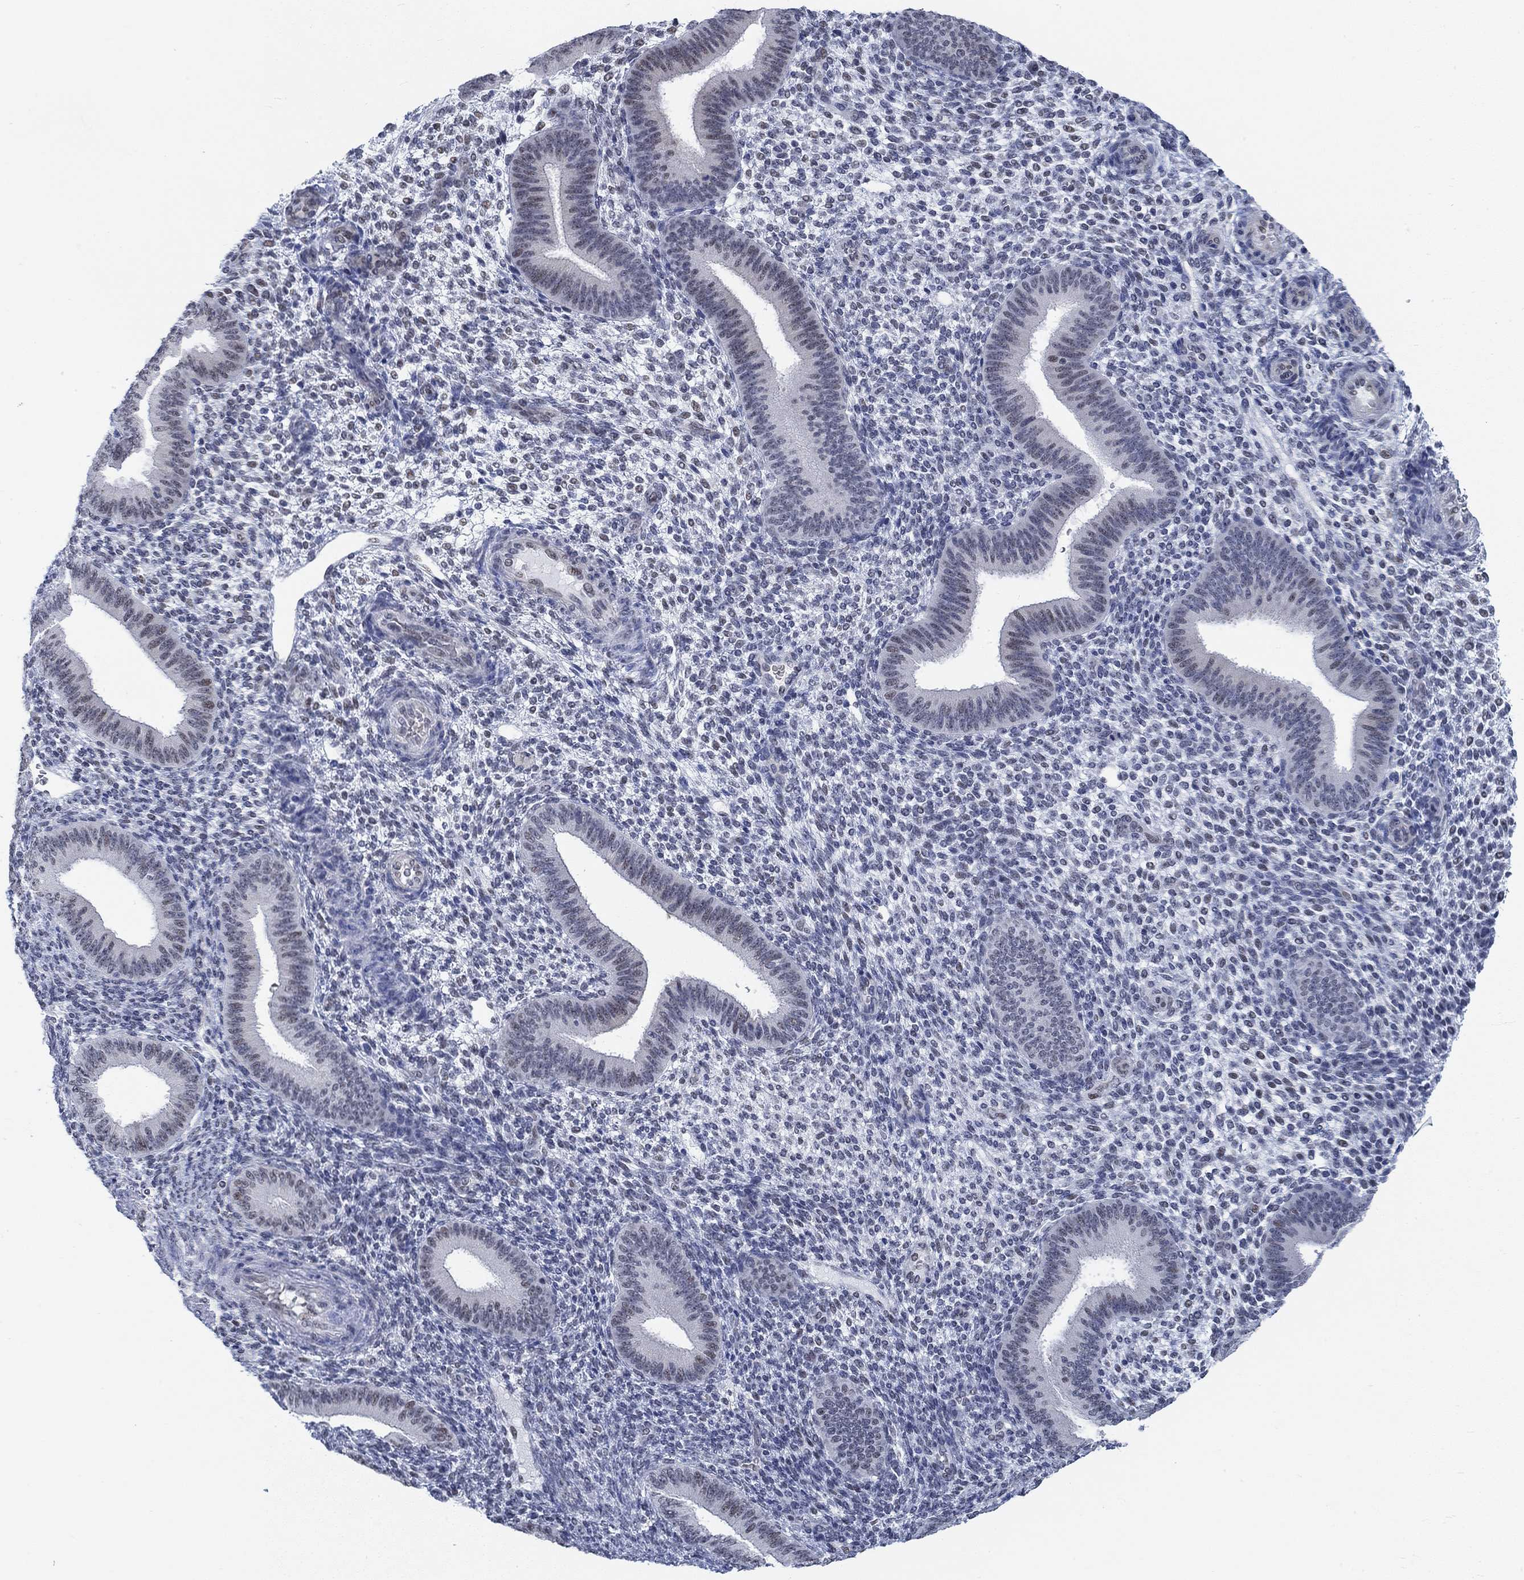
{"staining": {"intensity": "negative", "quantity": "none", "location": "none"}, "tissue": "endometrium", "cell_type": "Cells in endometrial stroma", "image_type": "normal", "snomed": [{"axis": "morphology", "description": "Normal tissue, NOS"}, {"axis": "topography", "description": "Endometrium"}], "caption": "High power microscopy histopathology image of an immunohistochemistry (IHC) photomicrograph of normal endometrium, revealing no significant positivity in cells in endometrial stroma.", "gene": "KCNH8", "patient": {"sex": "female", "age": 39}}